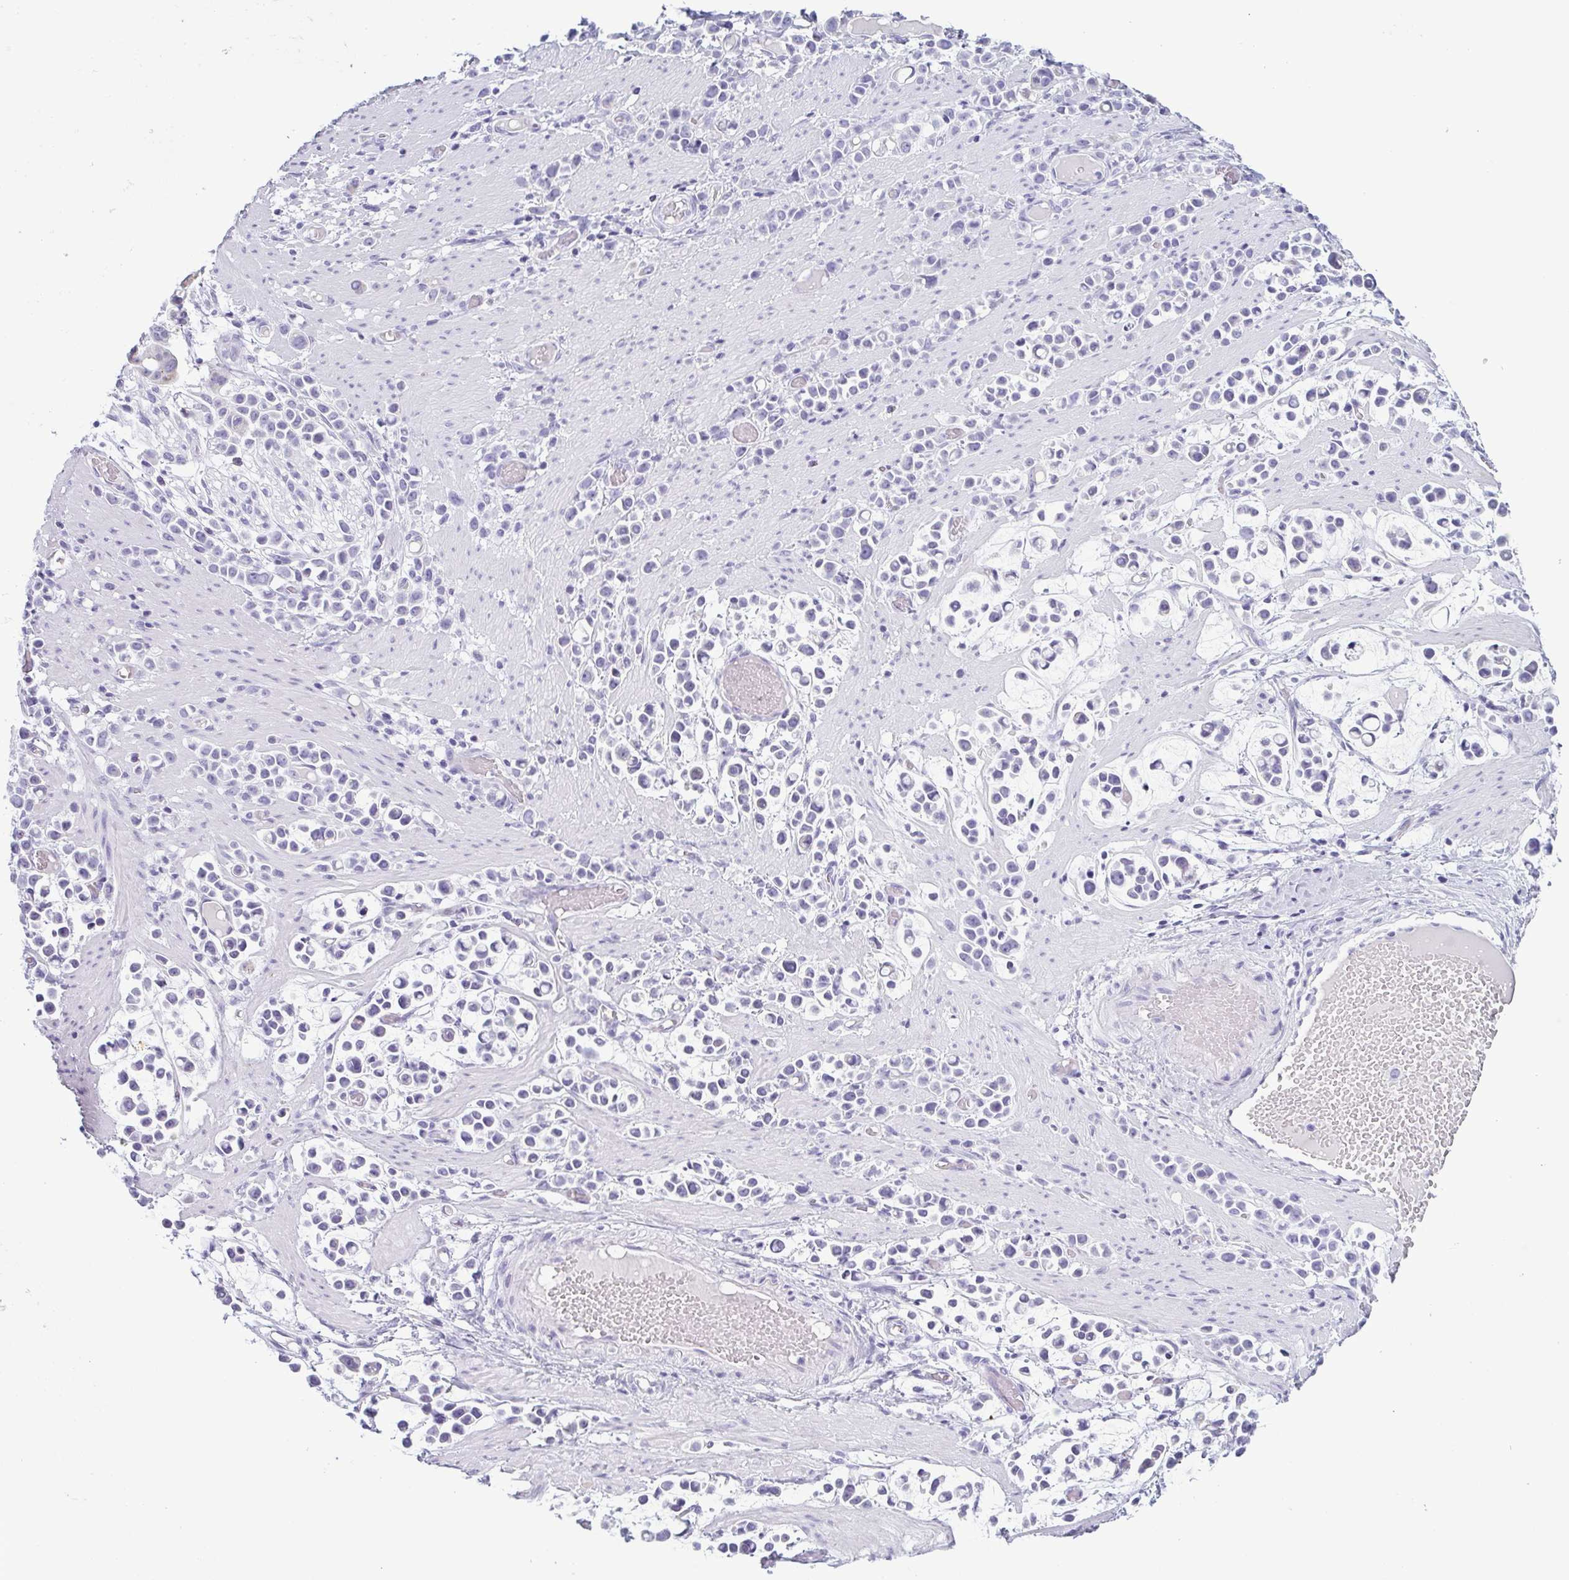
{"staining": {"intensity": "negative", "quantity": "none", "location": "none"}, "tissue": "stomach cancer", "cell_type": "Tumor cells", "image_type": "cancer", "snomed": [{"axis": "morphology", "description": "Adenocarcinoma, NOS"}, {"axis": "topography", "description": "Stomach"}], "caption": "Tumor cells are negative for brown protein staining in stomach cancer (adenocarcinoma). (Brightfield microscopy of DAB IHC at high magnification).", "gene": "KRT10", "patient": {"sex": "male", "age": 82}}